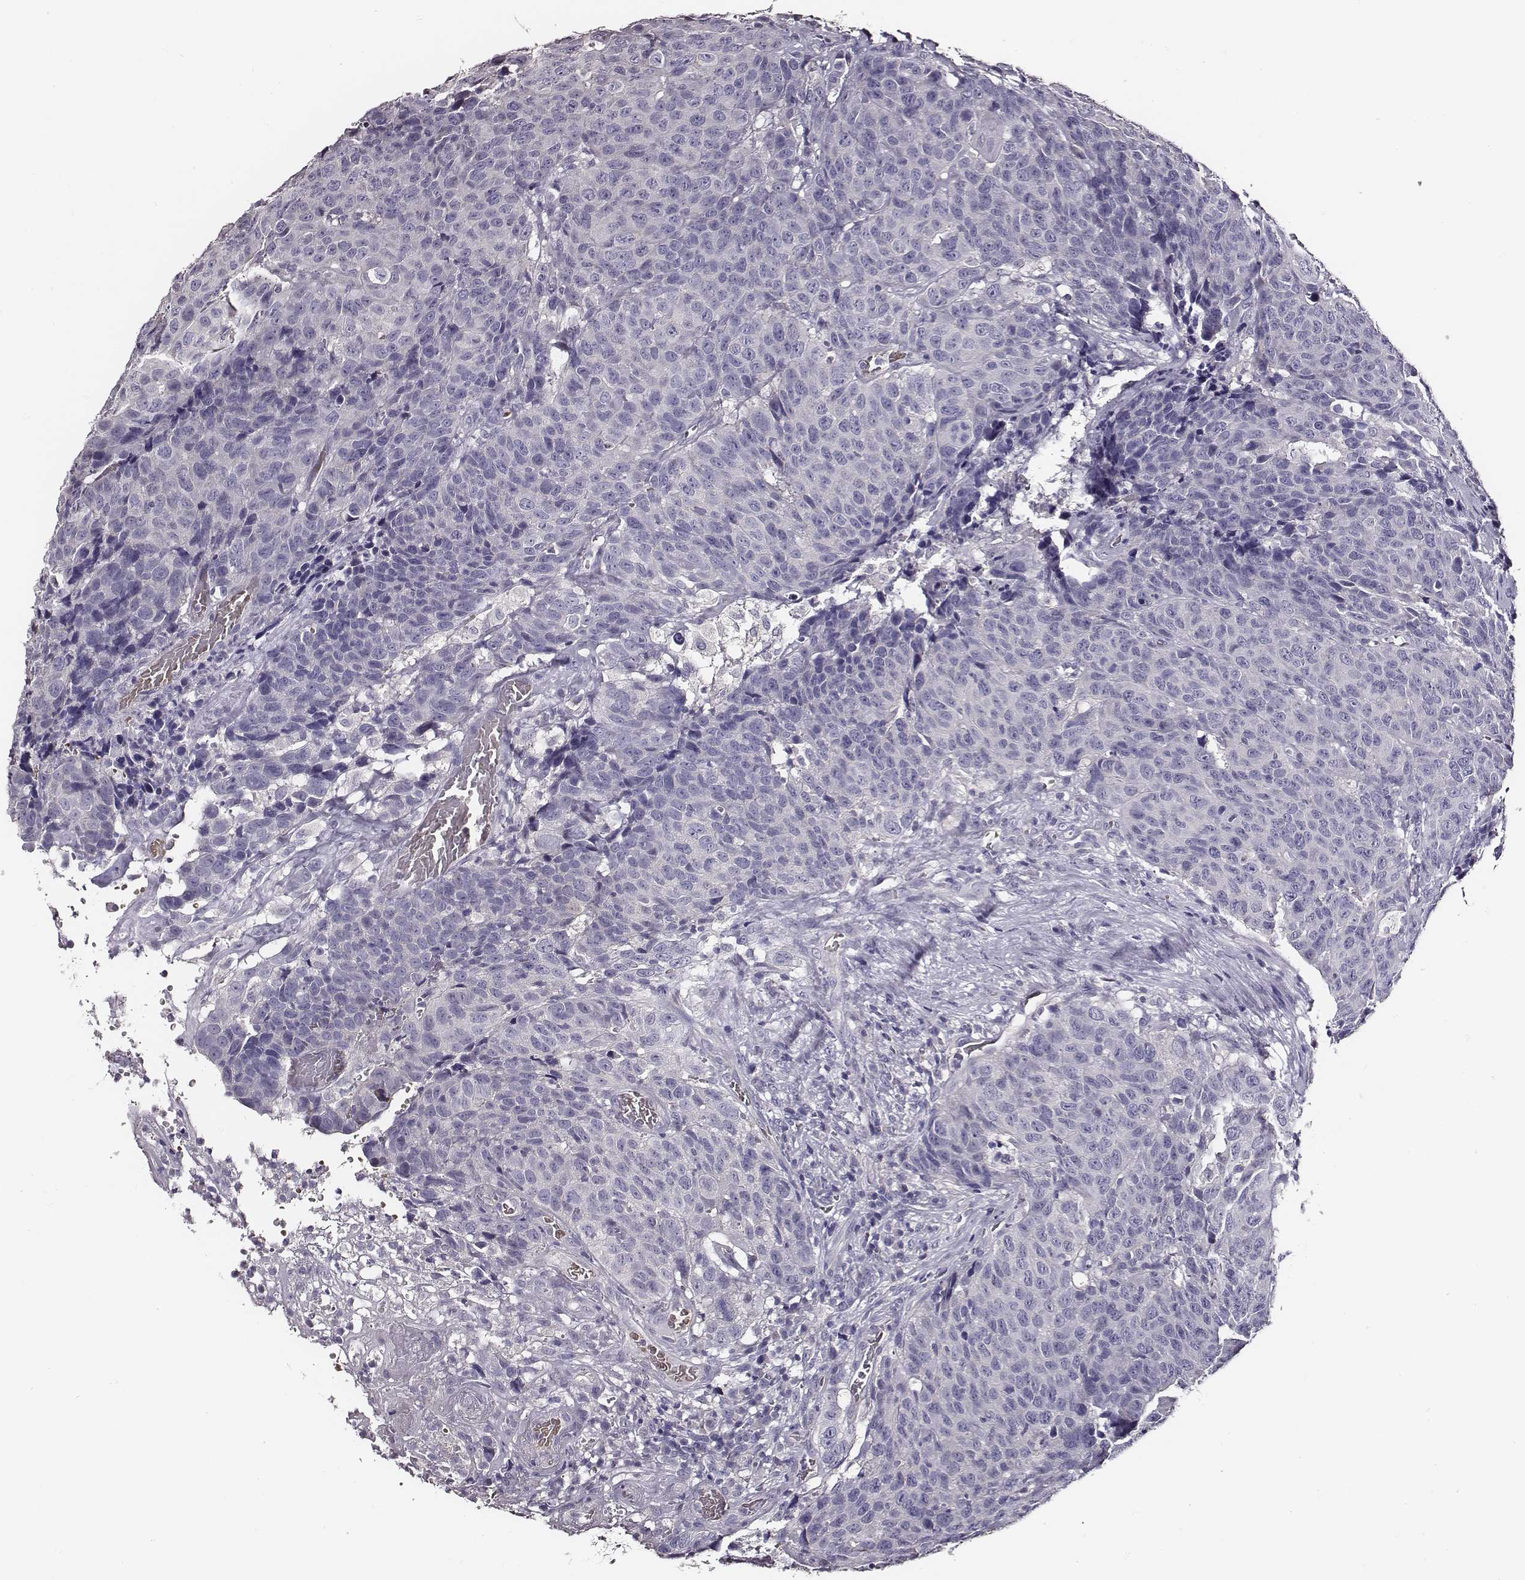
{"staining": {"intensity": "negative", "quantity": "none", "location": "none"}, "tissue": "head and neck cancer", "cell_type": "Tumor cells", "image_type": "cancer", "snomed": [{"axis": "morphology", "description": "Squamous cell carcinoma, NOS"}, {"axis": "topography", "description": "Head-Neck"}], "caption": "Tumor cells are negative for protein expression in human head and neck cancer (squamous cell carcinoma). The staining is performed using DAB (3,3'-diaminobenzidine) brown chromogen with nuclei counter-stained in using hematoxylin.", "gene": "AADAT", "patient": {"sex": "male", "age": 66}}